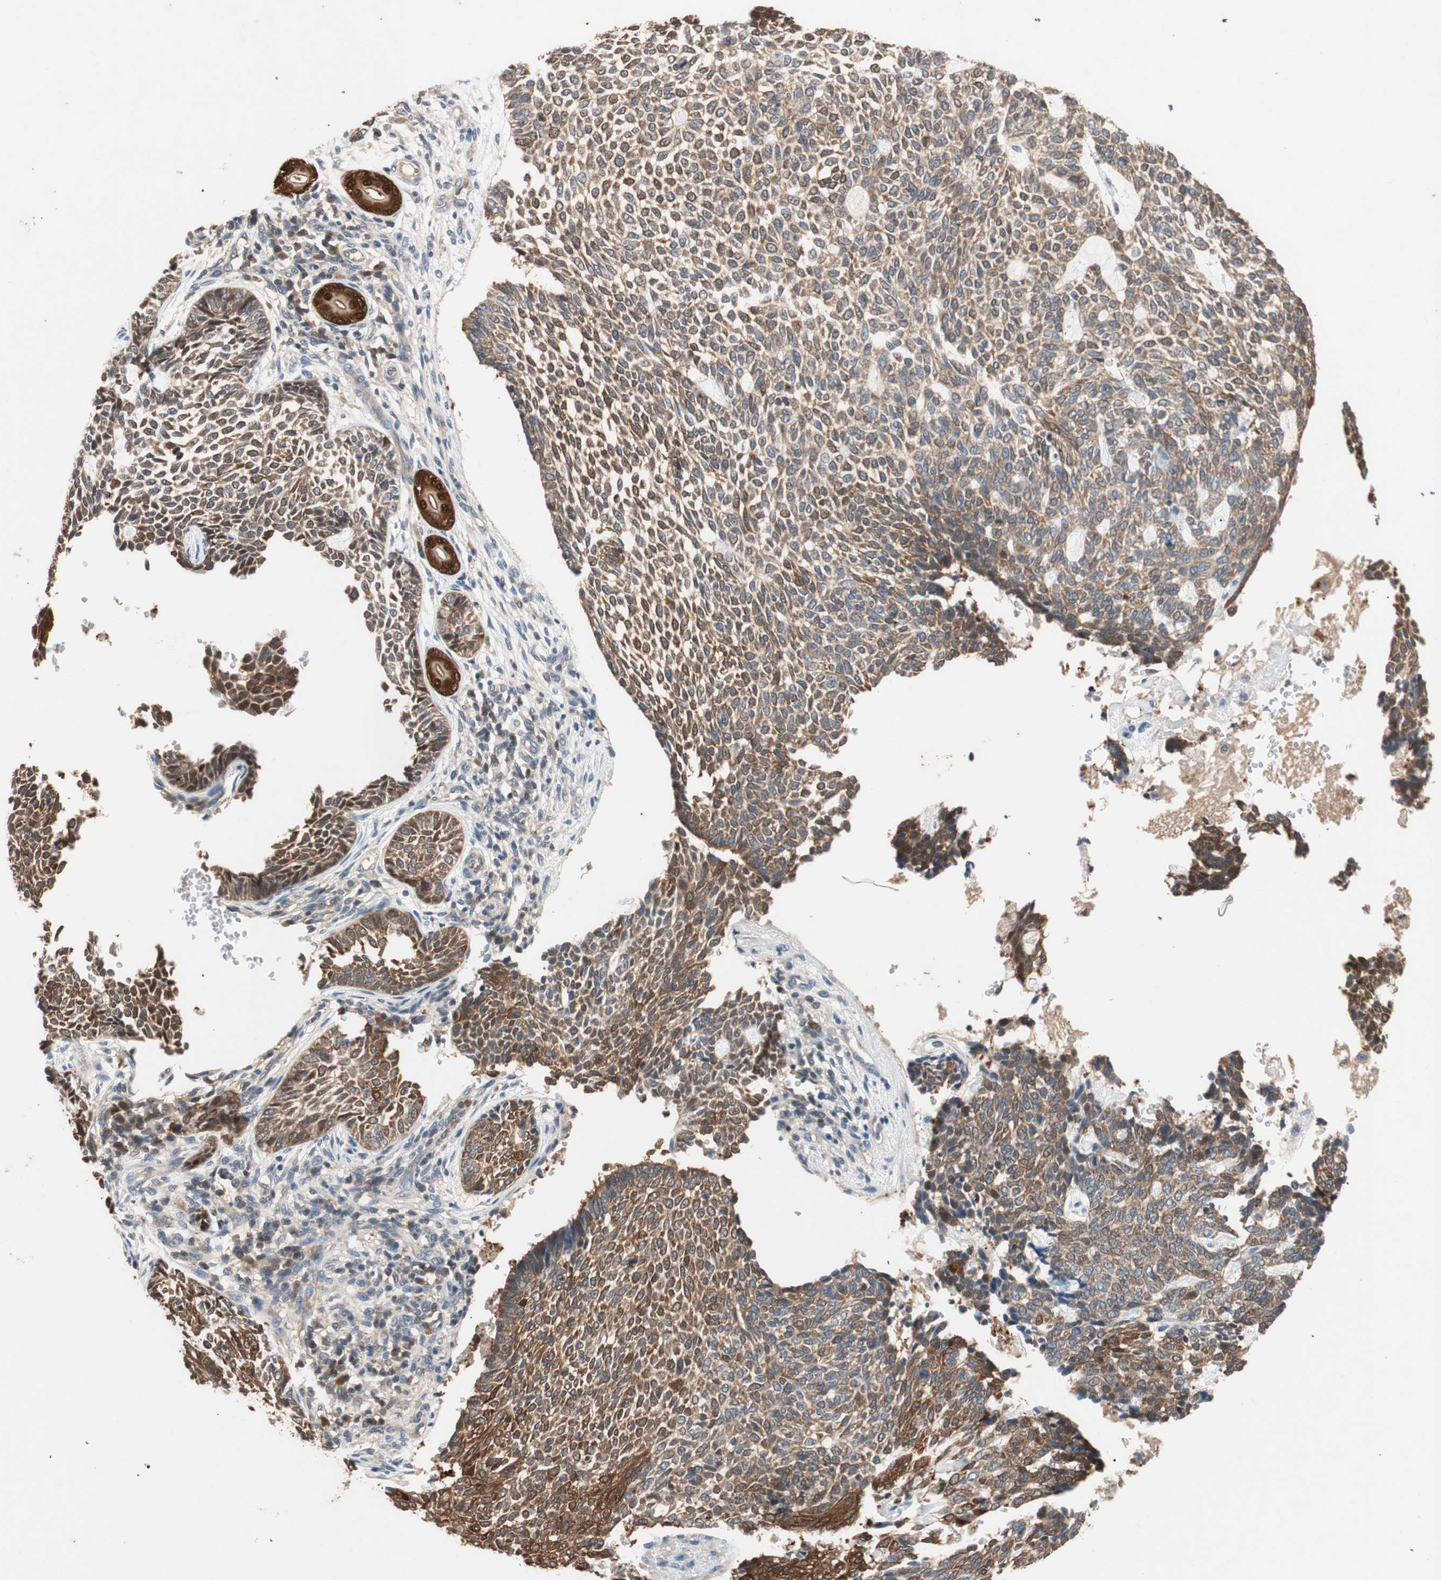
{"staining": {"intensity": "moderate", "quantity": ">75%", "location": "cytoplasmic/membranous"}, "tissue": "skin cancer", "cell_type": "Tumor cells", "image_type": "cancer", "snomed": [{"axis": "morphology", "description": "Basal cell carcinoma"}, {"axis": "topography", "description": "Skin"}], "caption": "Protein expression analysis of skin cancer (basal cell carcinoma) reveals moderate cytoplasmic/membranous staining in approximately >75% of tumor cells.", "gene": "SERPINB5", "patient": {"sex": "male", "age": 87}}